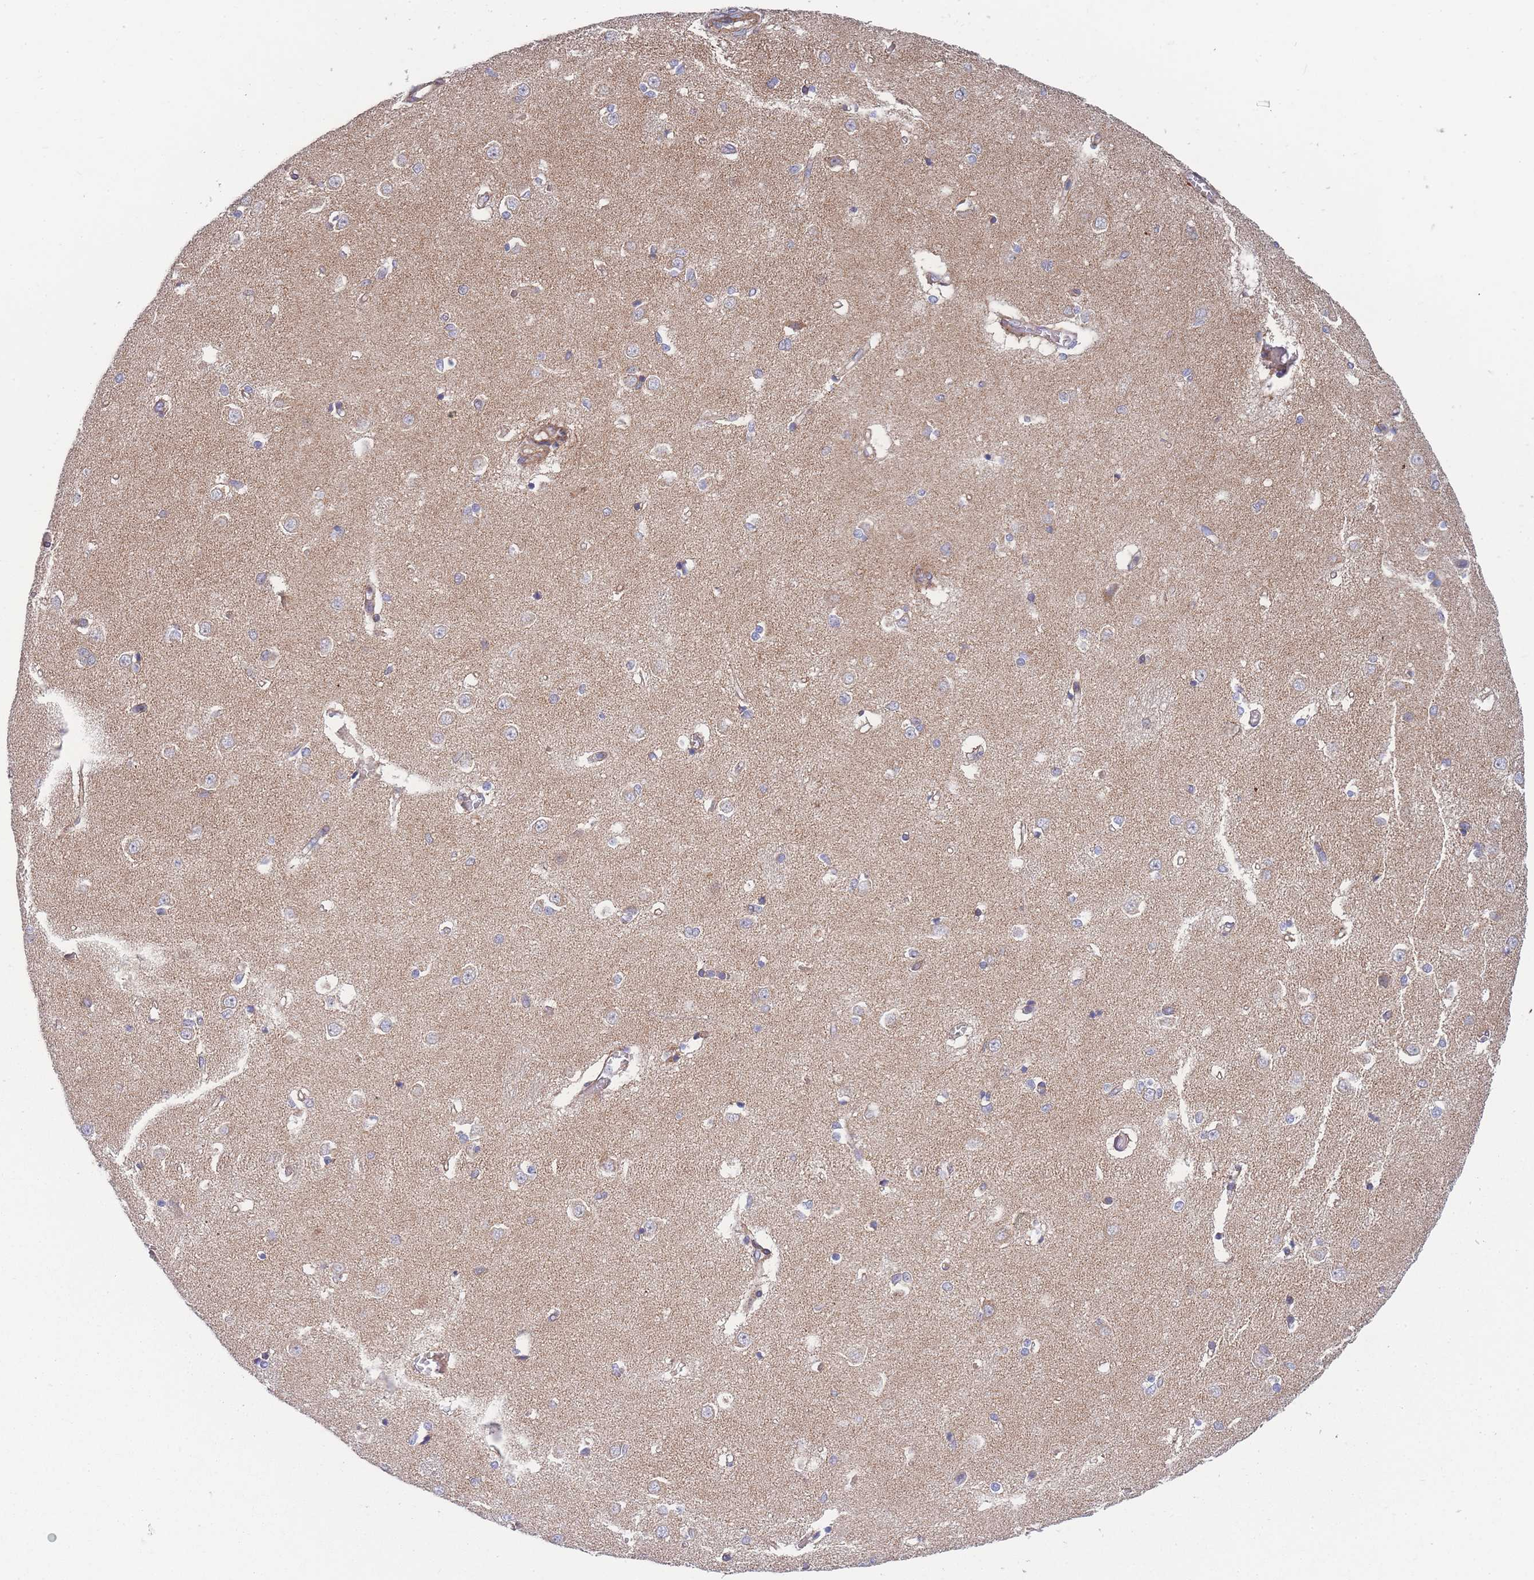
{"staining": {"intensity": "negative", "quantity": "none", "location": "none"}, "tissue": "caudate", "cell_type": "Glial cells", "image_type": "normal", "snomed": [{"axis": "morphology", "description": "Normal tissue, NOS"}, {"axis": "topography", "description": "Lateral ventricle wall"}], "caption": "This micrograph is of normal caudate stained with immunohistochemistry (IHC) to label a protein in brown with the nuclei are counter-stained blue. There is no staining in glial cells. (Stains: DAB (3,3'-diaminobenzidine) immunohistochemistry with hematoxylin counter stain, Microscopy: brightfield microscopy at high magnification).", "gene": "MTRES1", "patient": {"sex": "male", "age": 37}}